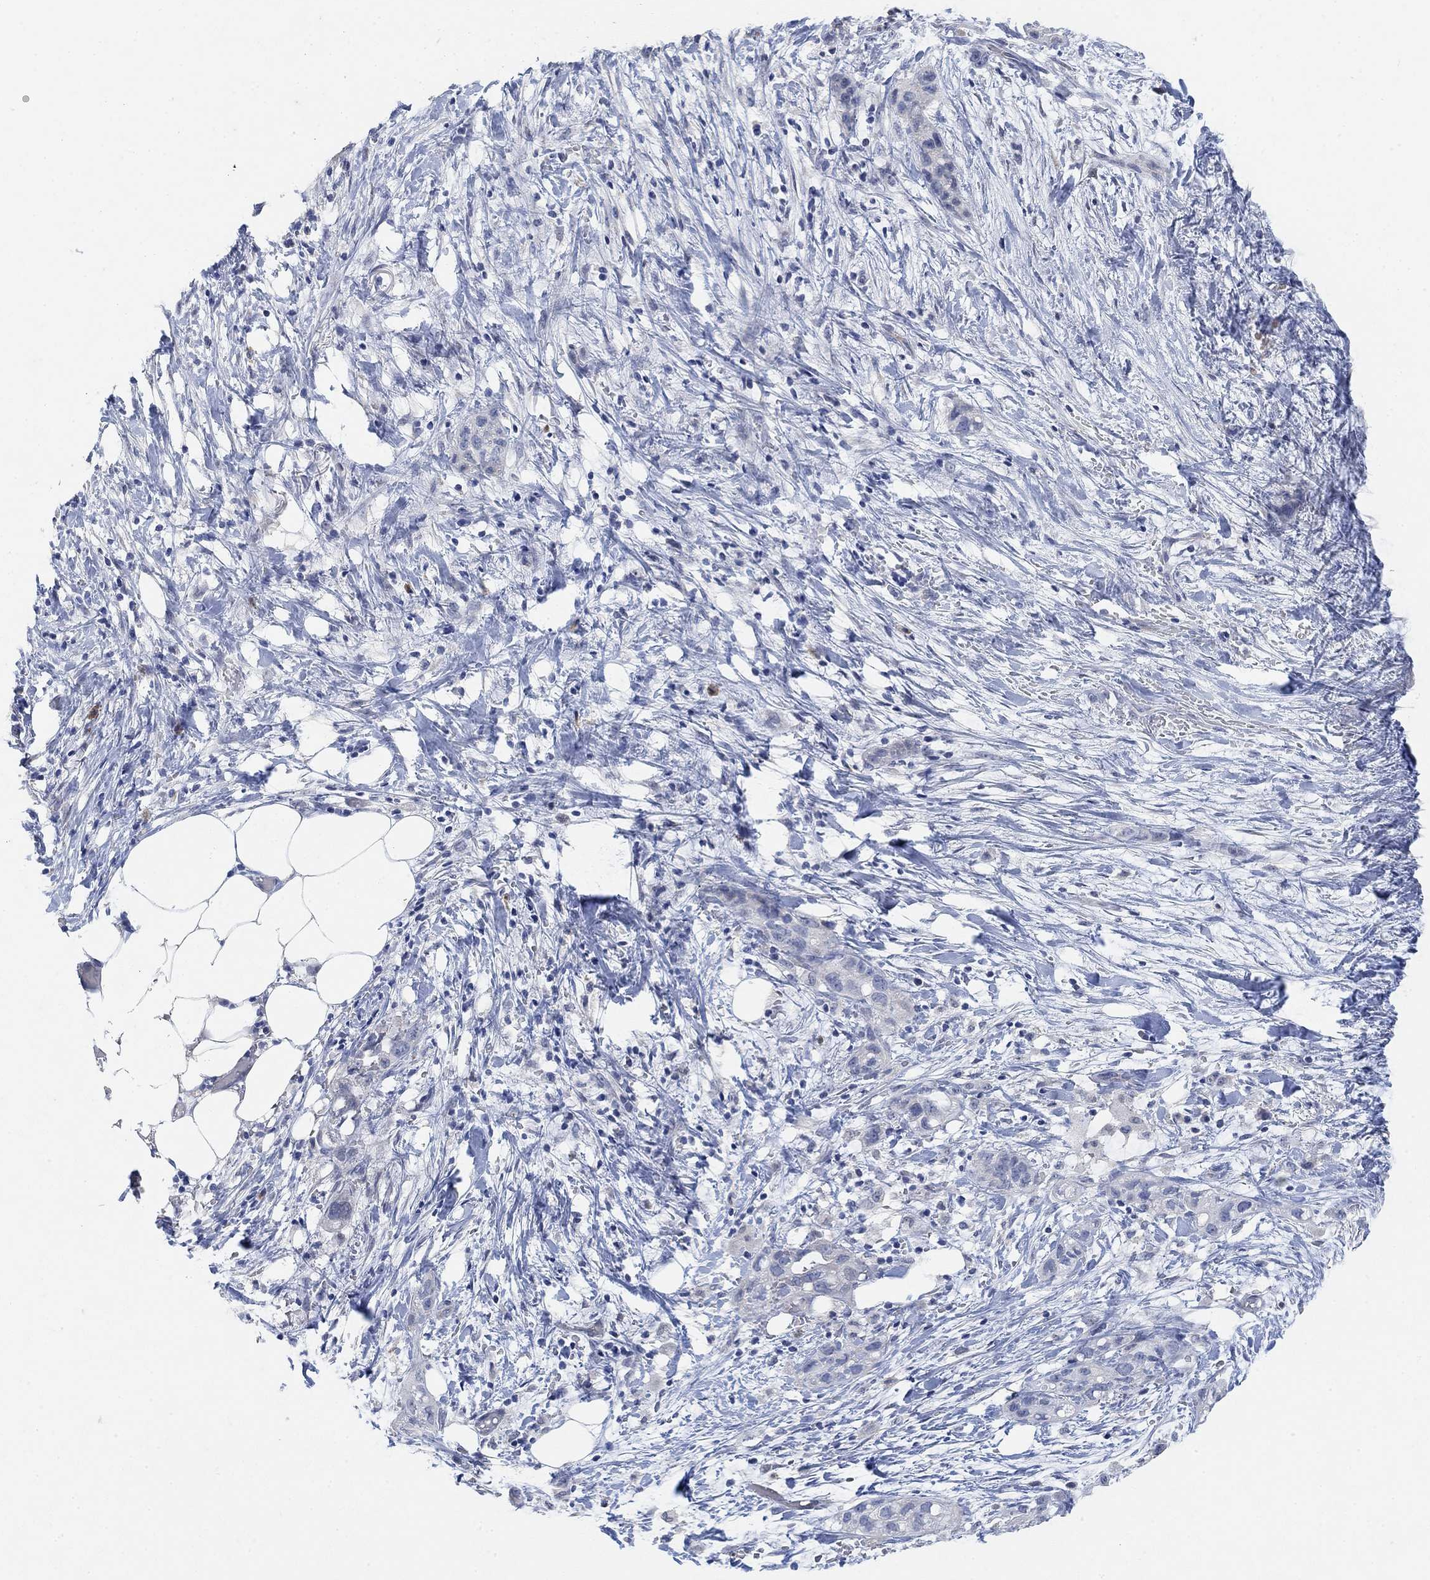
{"staining": {"intensity": "negative", "quantity": "none", "location": "none"}, "tissue": "pancreatic cancer", "cell_type": "Tumor cells", "image_type": "cancer", "snomed": [{"axis": "morphology", "description": "Adenocarcinoma, NOS"}, {"axis": "topography", "description": "Pancreas"}], "caption": "Tumor cells are negative for protein expression in human pancreatic adenocarcinoma. (Immunohistochemistry (ihc), brightfield microscopy, high magnification).", "gene": "VAT1L", "patient": {"sex": "female", "age": 72}}